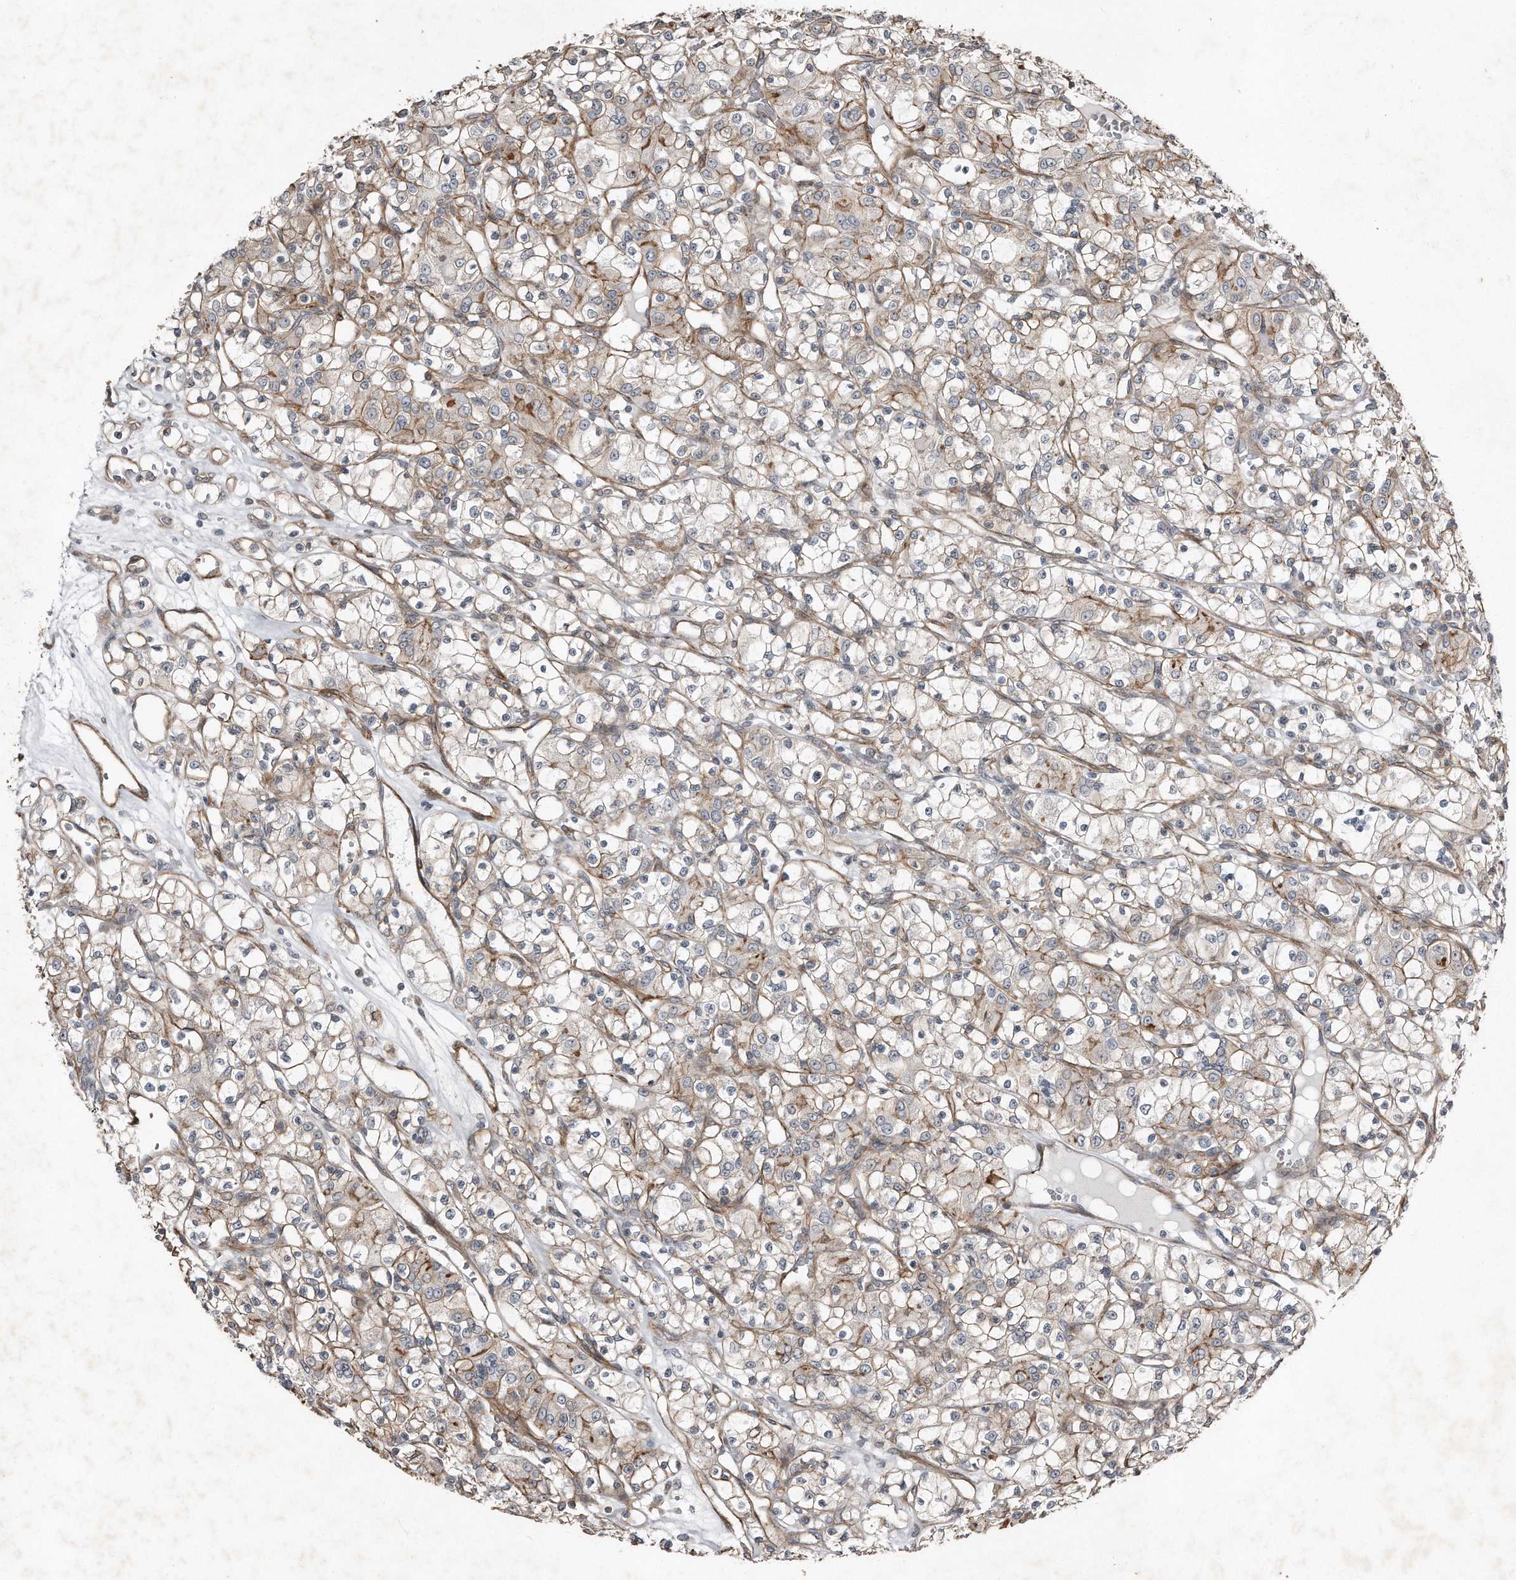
{"staining": {"intensity": "moderate", "quantity": "25%-75%", "location": "cytoplasmic/membranous"}, "tissue": "renal cancer", "cell_type": "Tumor cells", "image_type": "cancer", "snomed": [{"axis": "morphology", "description": "Adenocarcinoma, NOS"}, {"axis": "topography", "description": "Kidney"}], "caption": "Approximately 25%-75% of tumor cells in human renal cancer exhibit moderate cytoplasmic/membranous protein positivity as visualized by brown immunohistochemical staining.", "gene": "SNAP47", "patient": {"sex": "female", "age": 59}}